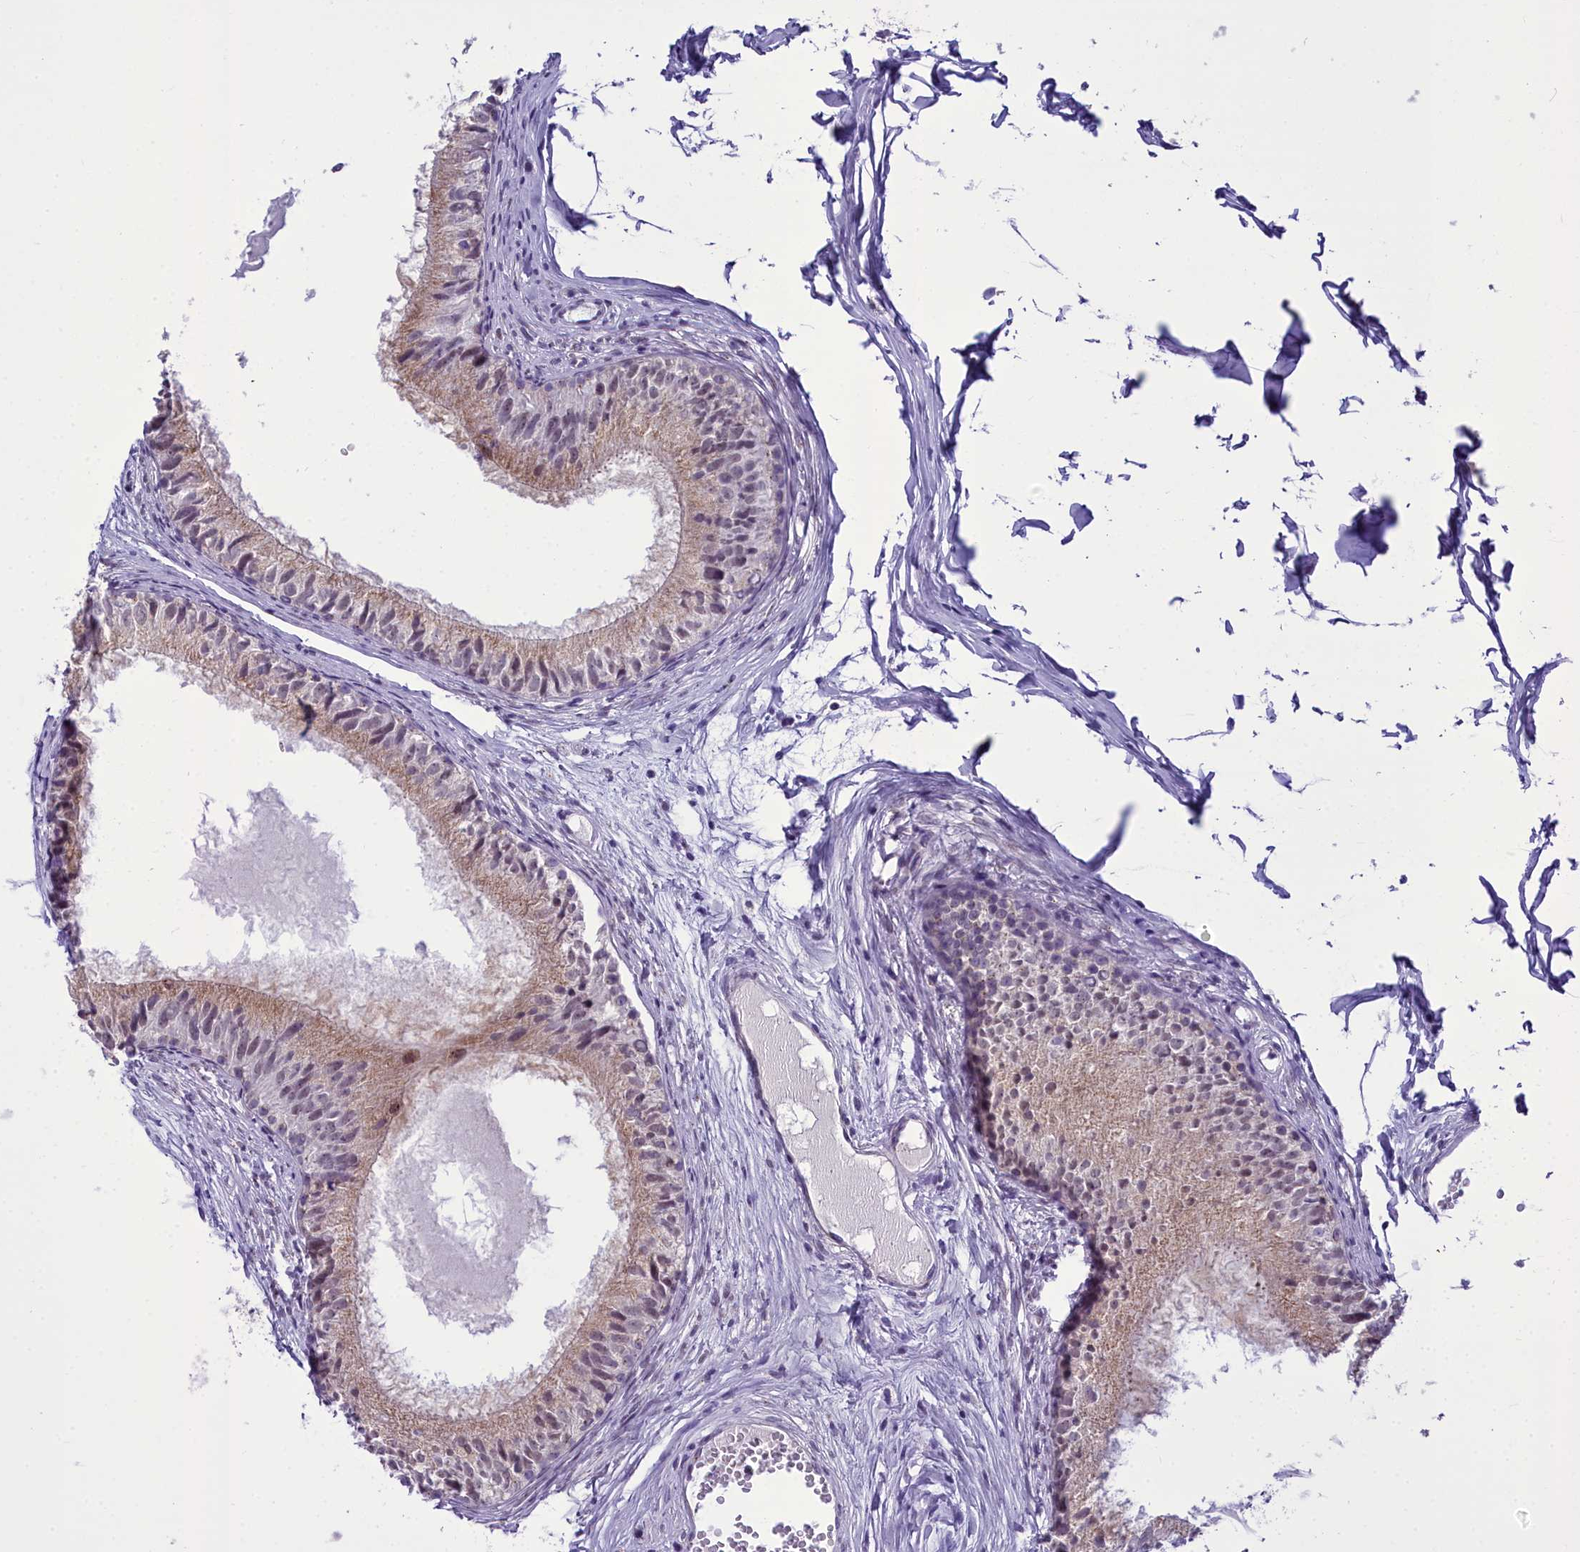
{"staining": {"intensity": "weak", "quantity": "<25%", "location": "cytoplasmic/membranous"}, "tissue": "epididymis", "cell_type": "Glandular cells", "image_type": "normal", "snomed": [{"axis": "morphology", "description": "Normal tissue, NOS"}, {"axis": "morphology", "description": "Seminoma in situ"}, {"axis": "topography", "description": "Testis"}, {"axis": "topography", "description": "Epididymis"}], "caption": "IHC of benign epididymis exhibits no positivity in glandular cells.", "gene": "B9D2", "patient": {"sex": "male", "age": 28}}